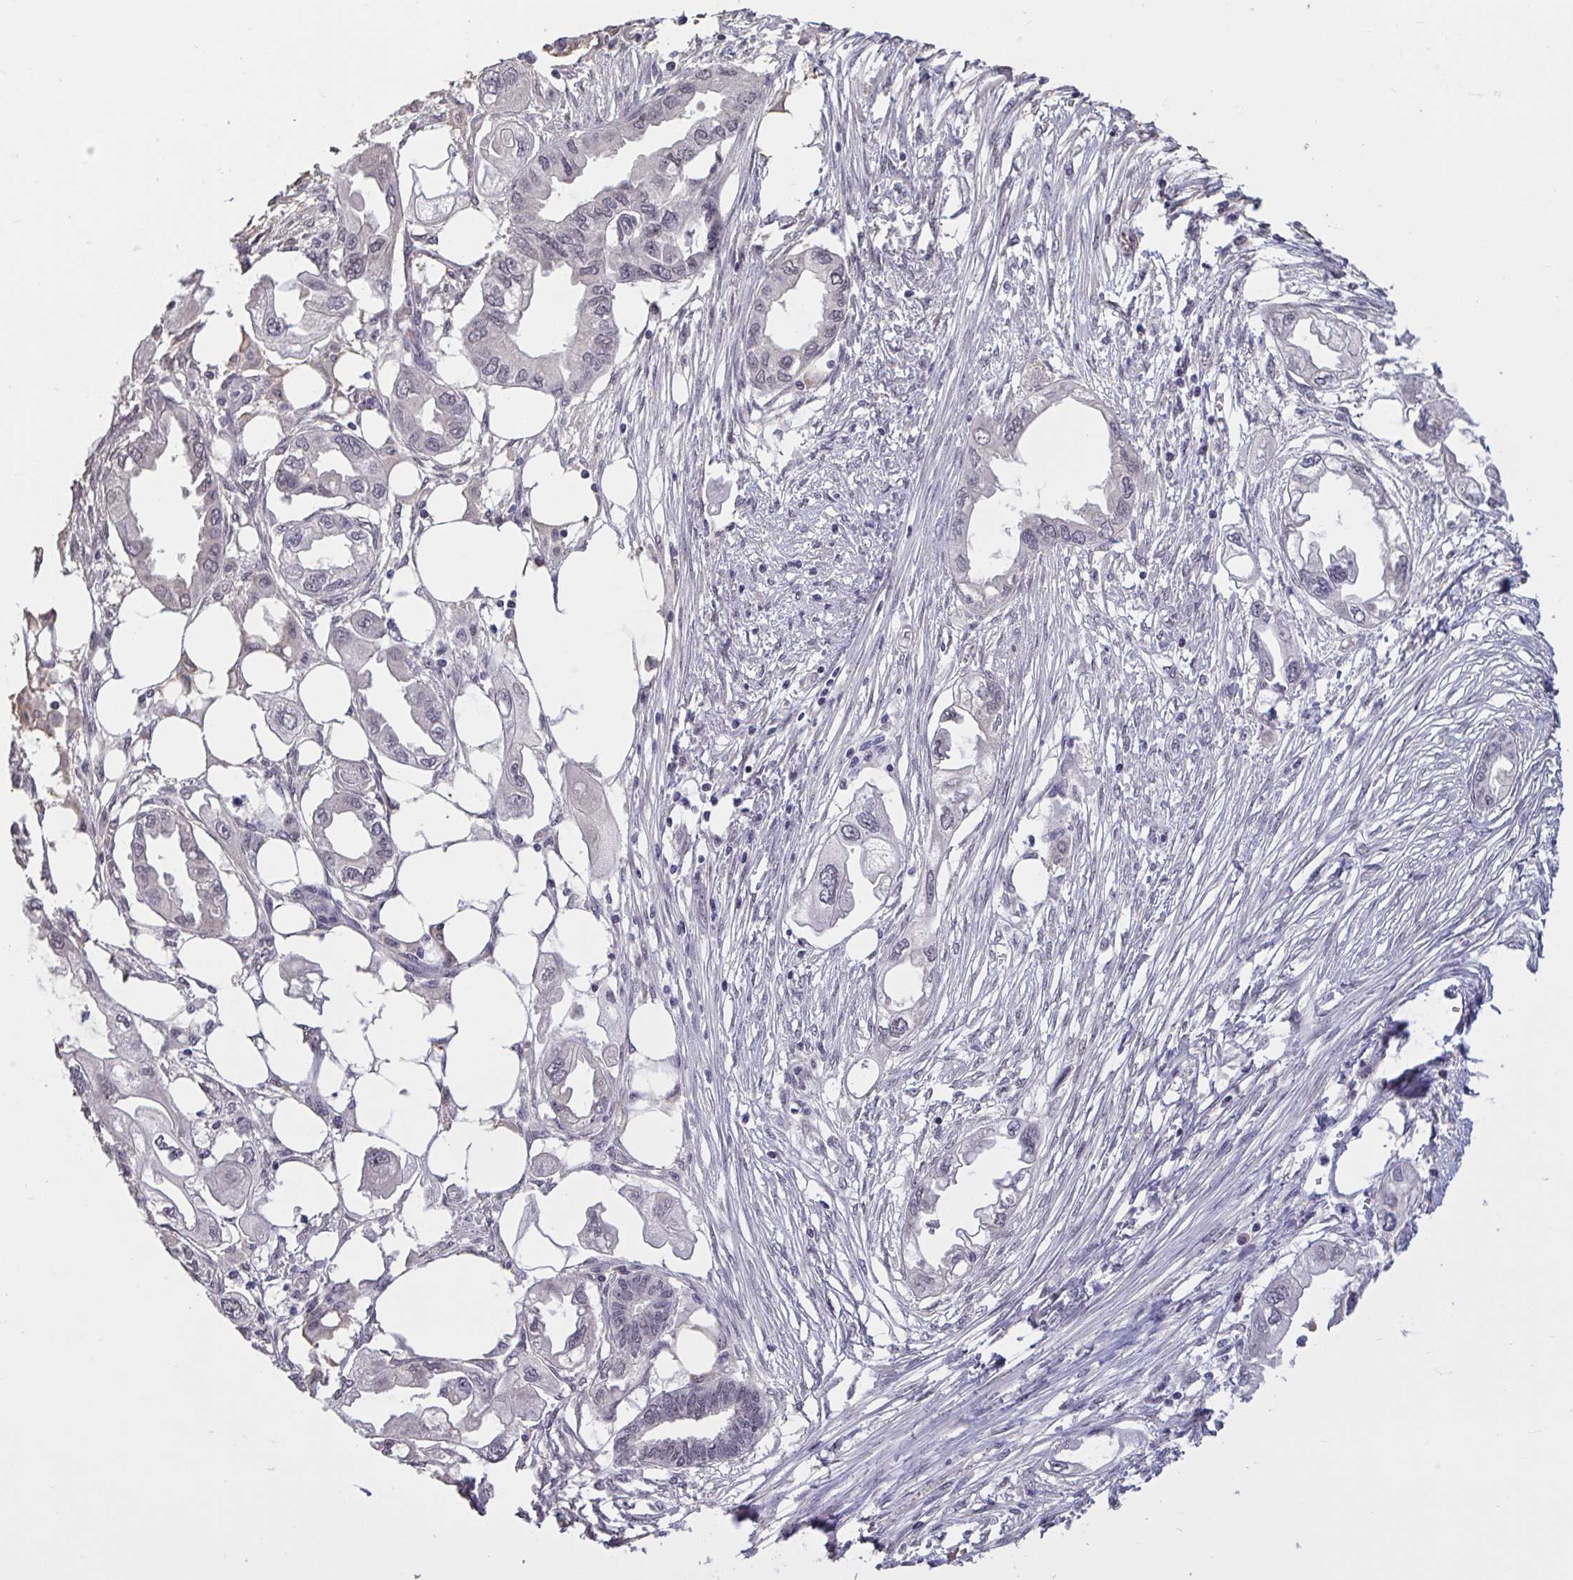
{"staining": {"intensity": "negative", "quantity": "none", "location": "none"}, "tissue": "endometrial cancer", "cell_type": "Tumor cells", "image_type": "cancer", "snomed": [{"axis": "morphology", "description": "Adenocarcinoma, NOS"}, {"axis": "morphology", "description": "Adenocarcinoma, metastatic, NOS"}, {"axis": "topography", "description": "Adipose tissue"}, {"axis": "topography", "description": "Endometrium"}], "caption": "Immunohistochemical staining of human endometrial adenocarcinoma displays no significant expression in tumor cells.", "gene": "ZNF414", "patient": {"sex": "female", "age": 67}}